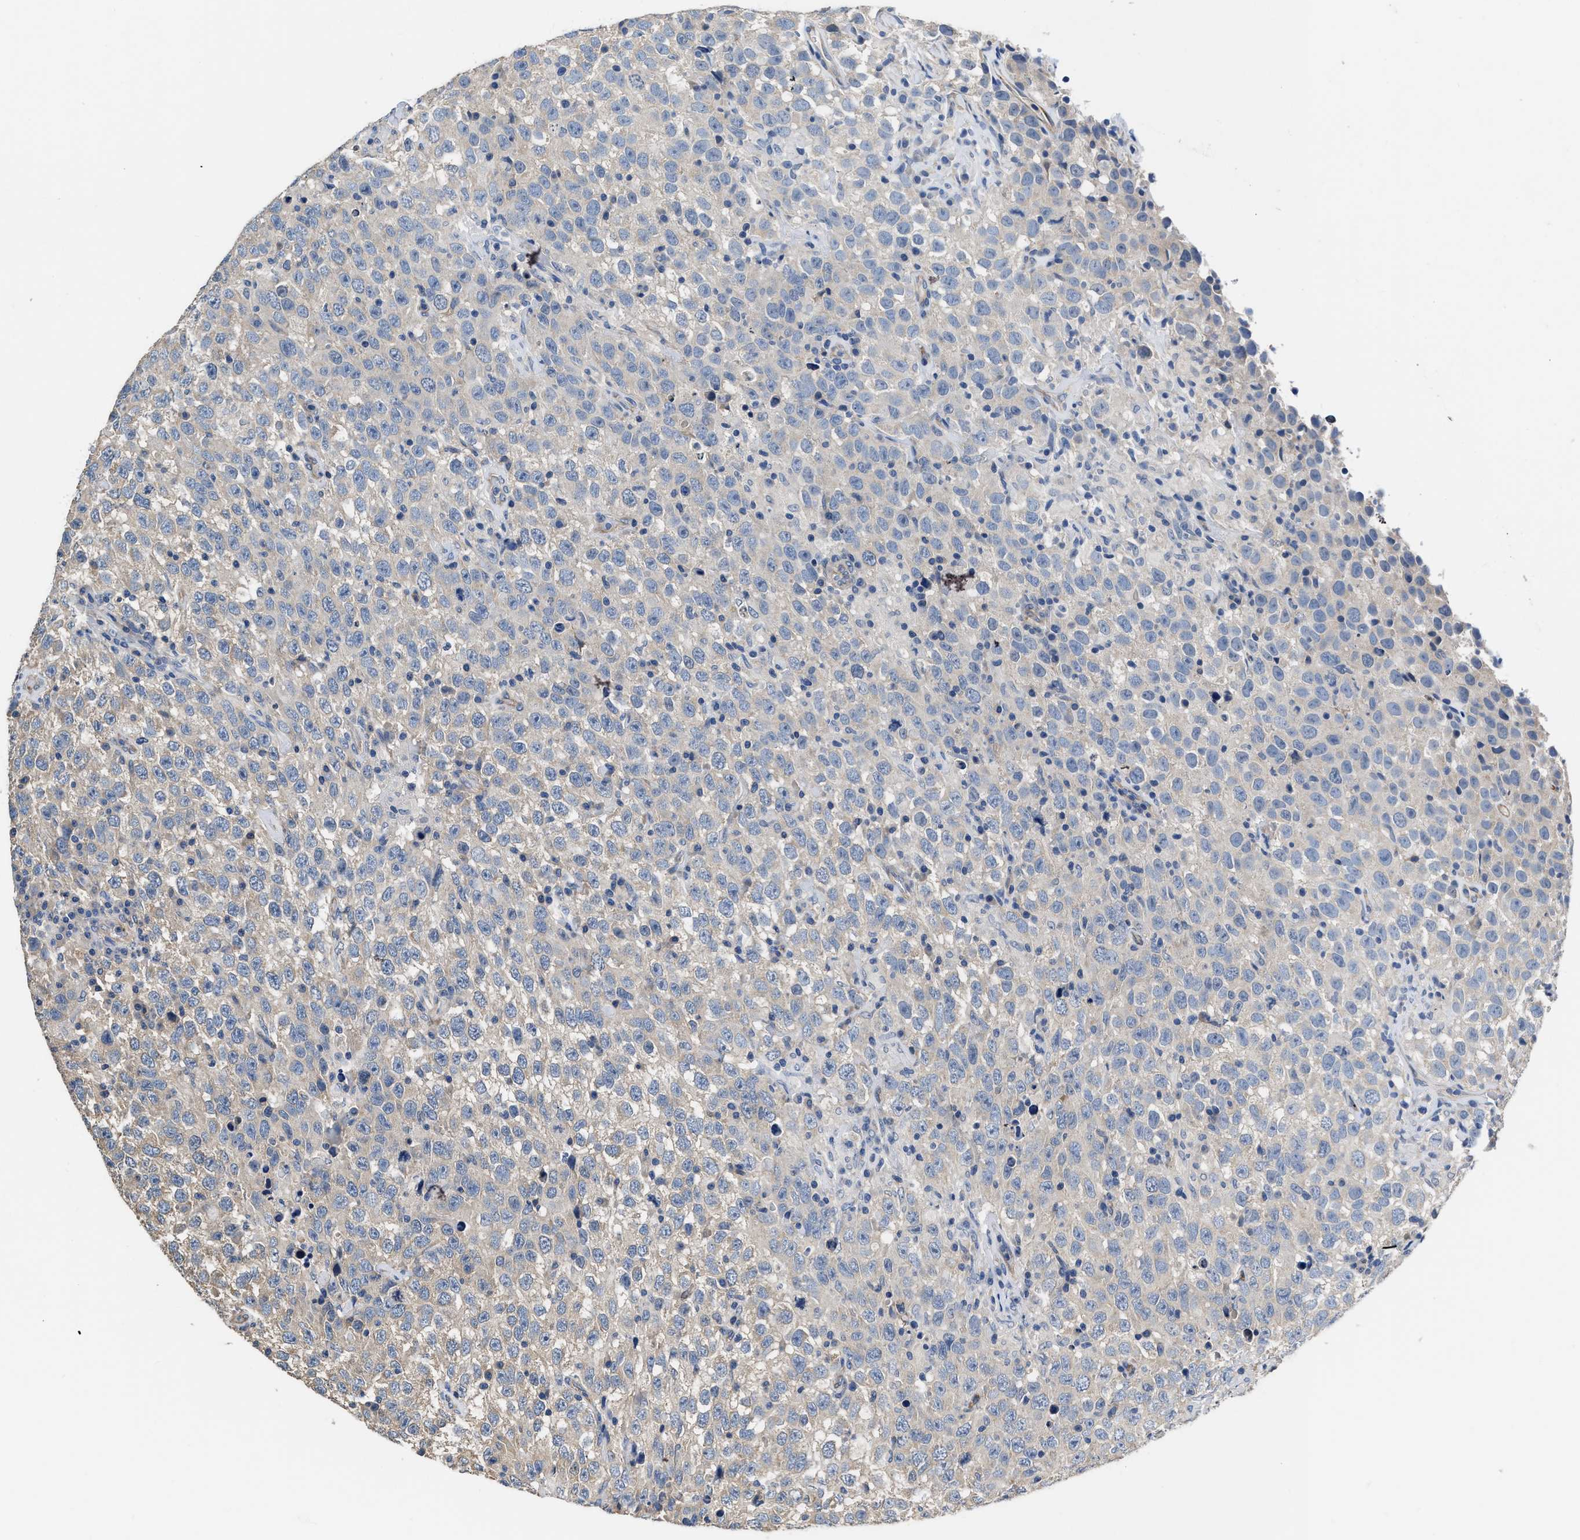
{"staining": {"intensity": "weak", "quantity": "25%-75%", "location": "cytoplasmic/membranous"}, "tissue": "testis cancer", "cell_type": "Tumor cells", "image_type": "cancer", "snomed": [{"axis": "morphology", "description": "Seminoma, NOS"}, {"axis": "topography", "description": "Testis"}], "caption": "Approximately 25%-75% of tumor cells in human seminoma (testis) exhibit weak cytoplasmic/membranous protein expression as visualized by brown immunohistochemical staining.", "gene": "C22orf42", "patient": {"sex": "male", "age": 41}}